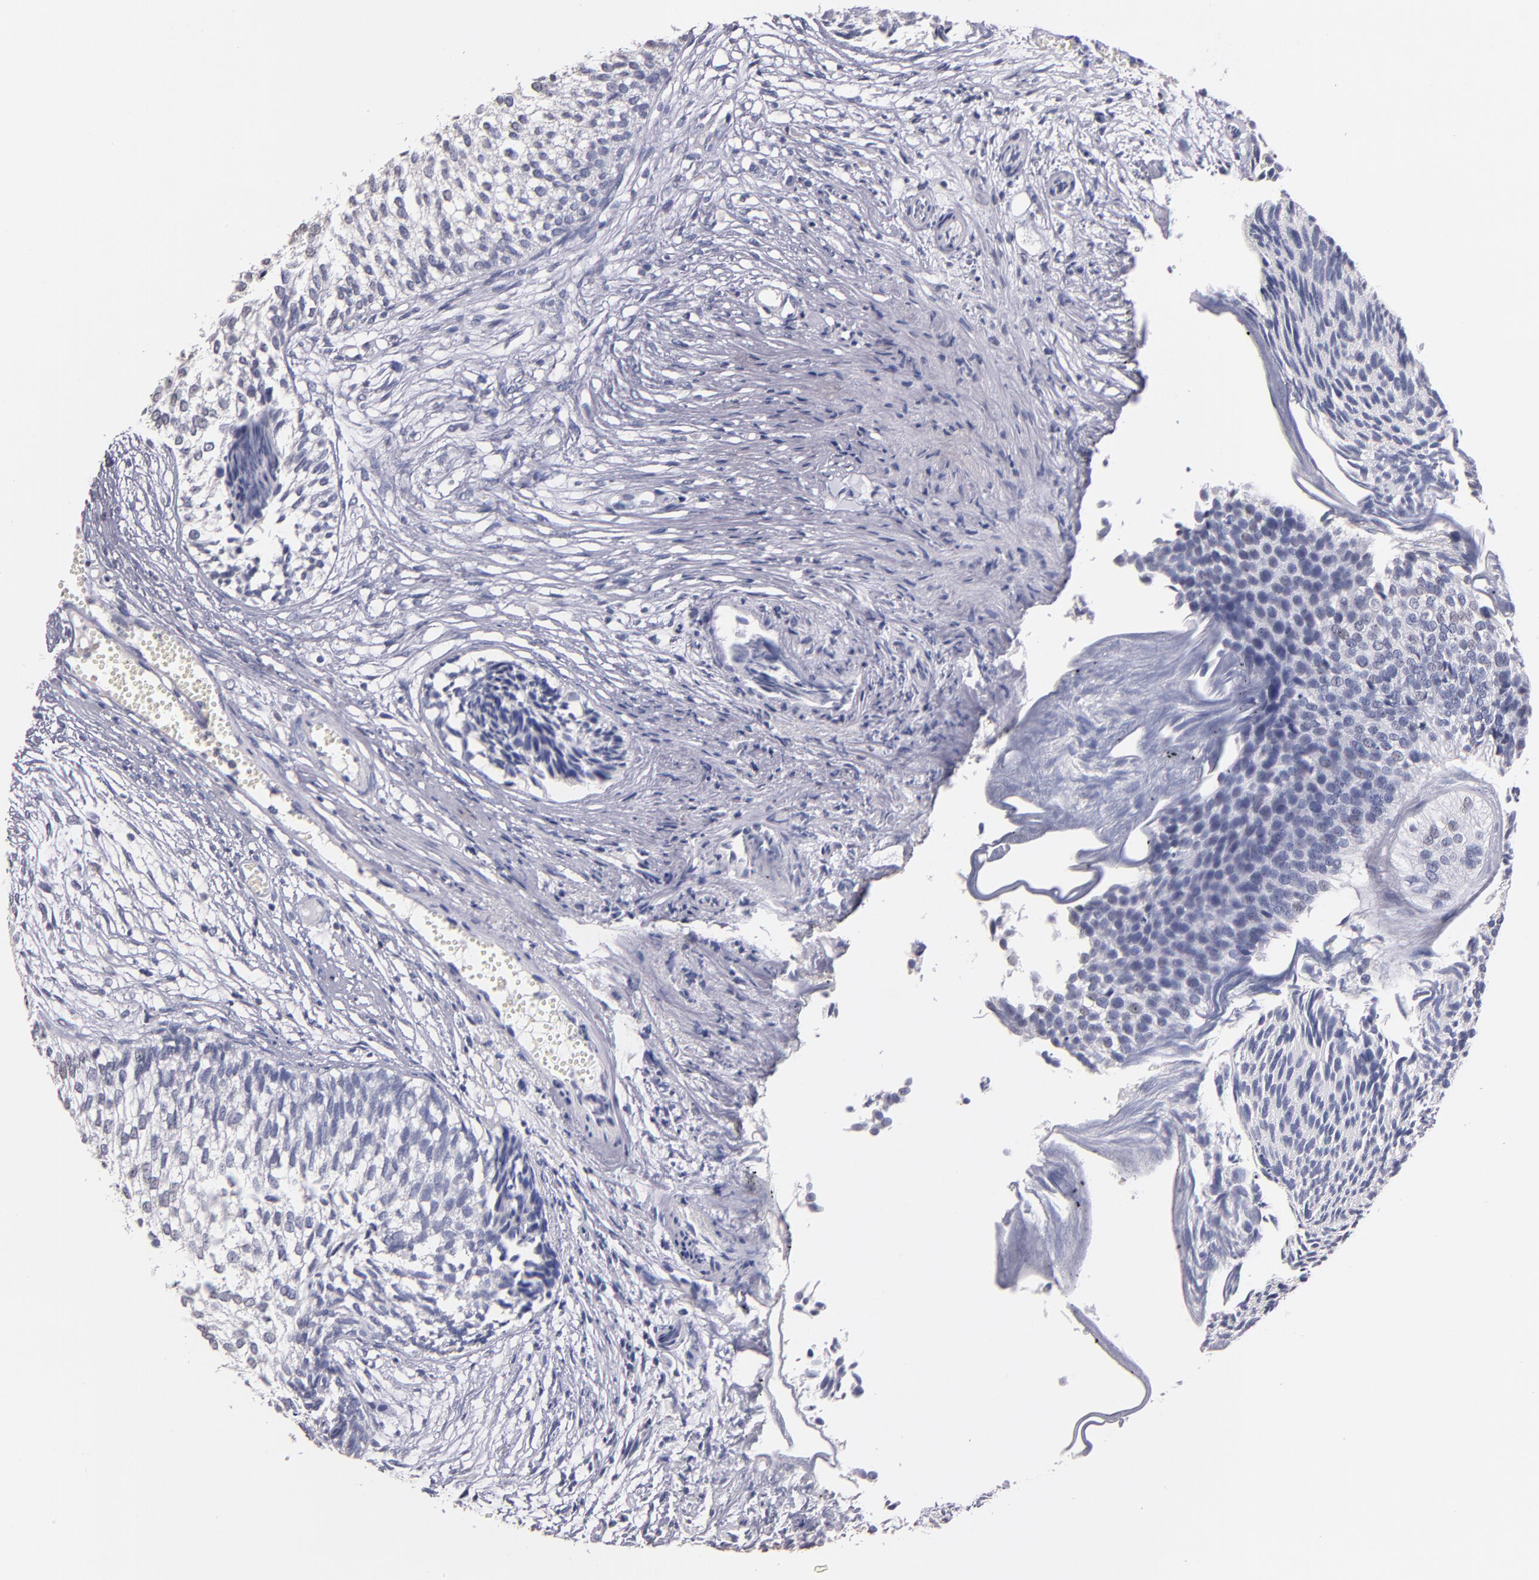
{"staining": {"intensity": "negative", "quantity": "none", "location": "none"}, "tissue": "urothelial cancer", "cell_type": "Tumor cells", "image_type": "cancer", "snomed": [{"axis": "morphology", "description": "Urothelial carcinoma, Low grade"}, {"axis": "topography", "description": "Urinary bladder"}], "caption": "Image shows no significant protein staining in tumor cells of low-grade urothelial carcinoma.", "gene": "SOX10", "patient": {"sex": "male", "age": 84}}